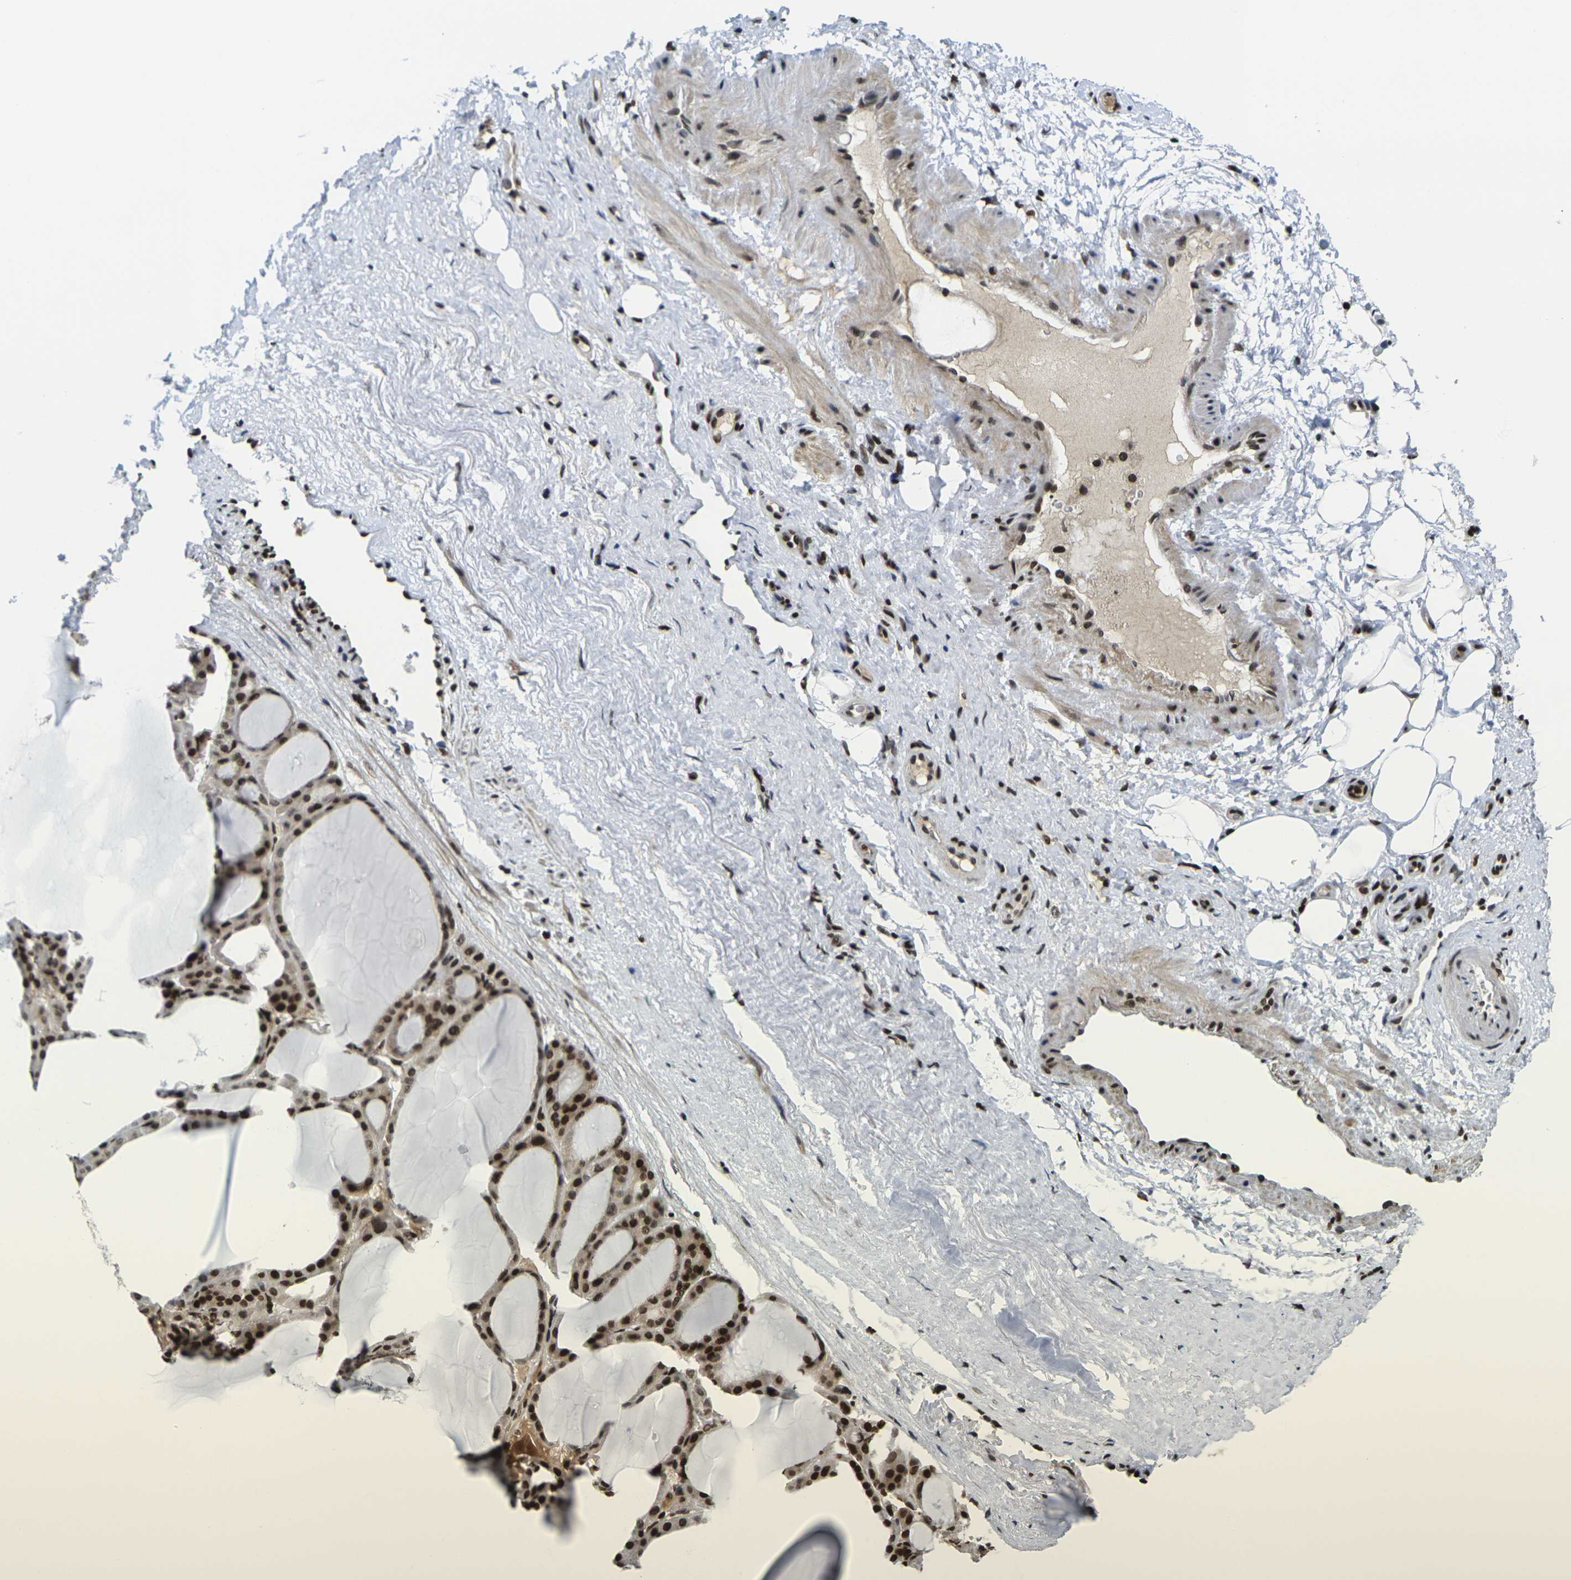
{"staining": {"intensity": "strong", "quantity": "25%-75%", "location": "nuclear"}, "tissue": "thyroid gland", "cell_type": "Glandular cells", "image_type": "normal", "snomed": [{"axis": "morphology", "description": "Normal tissue, NOS"}, {"axis": "morphology", "description": "Carcinoma, NOS"}, {"axis": "topography", "description": "Thyroid gland"}], "caption": "Immunohistochemical staining of unremarkable thyroid gland displays strong nuclear protein positivity in about 25%-75% of glandular cells. (IHC, brightfield microscopy, high magnification).", "gene": "H1", "patient": {"sex": "female", "age": 86}}